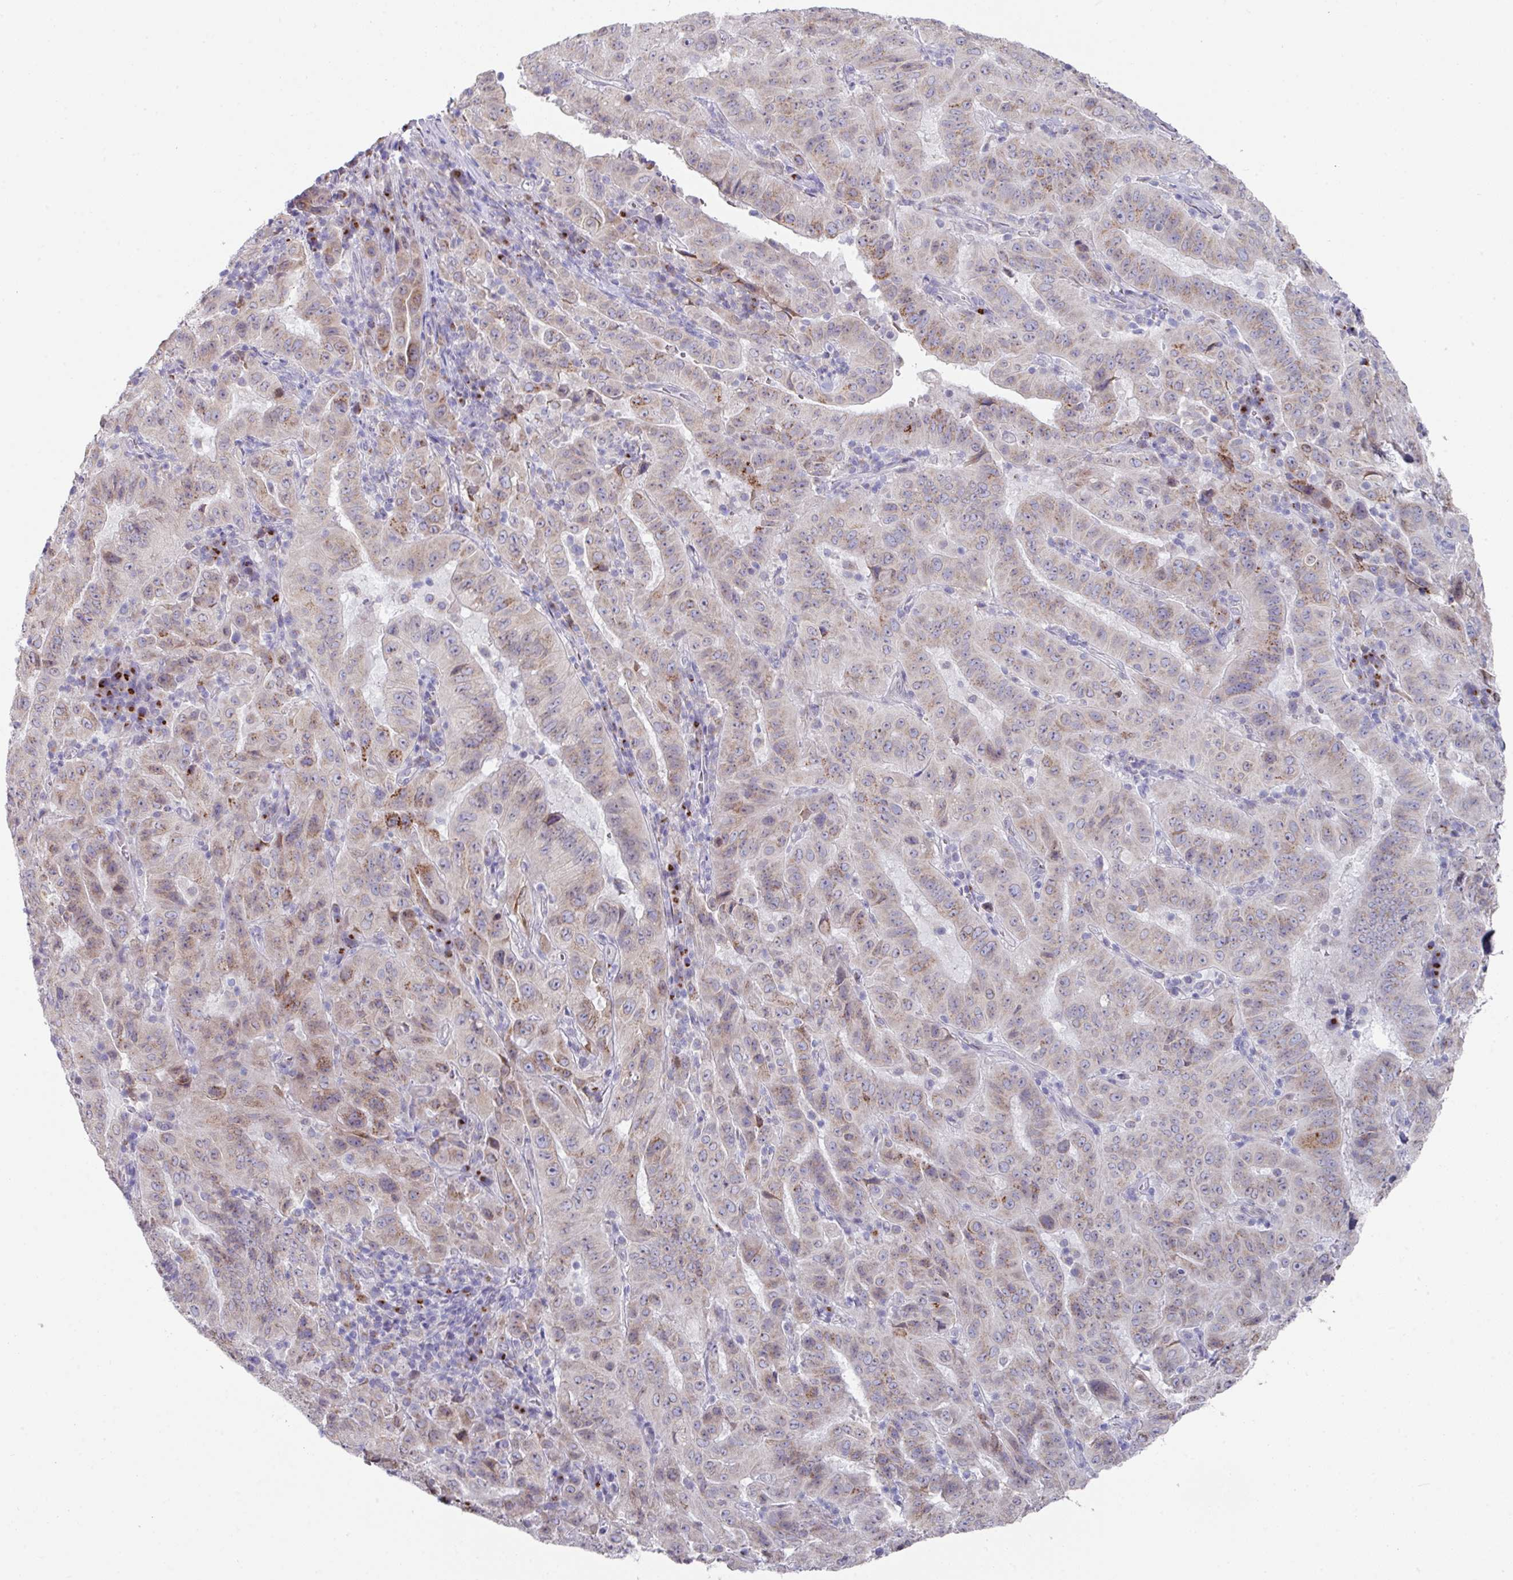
{"staining": {"intensity": "weak", "quantity": "25%-75%", "location": "cytoplasmic/membranous"}, "tissue": "pancreatic cancer", "cell_type": "Tumor cells", "image_type": "cancer", "snomed": [{"axis": "morphology", "description": "Adenocarcinoma, NOS"}, {"axis": "topography", "description": "Pancreas"}], "caption": "Protein analysis of pancreatic cancer tissue shows weak cytoplasmic/membranous staining in approximately 25%-75% of tumor cells.", "gene": "VKORC1L1", "patient": {"sex": "male", "age": 63}}